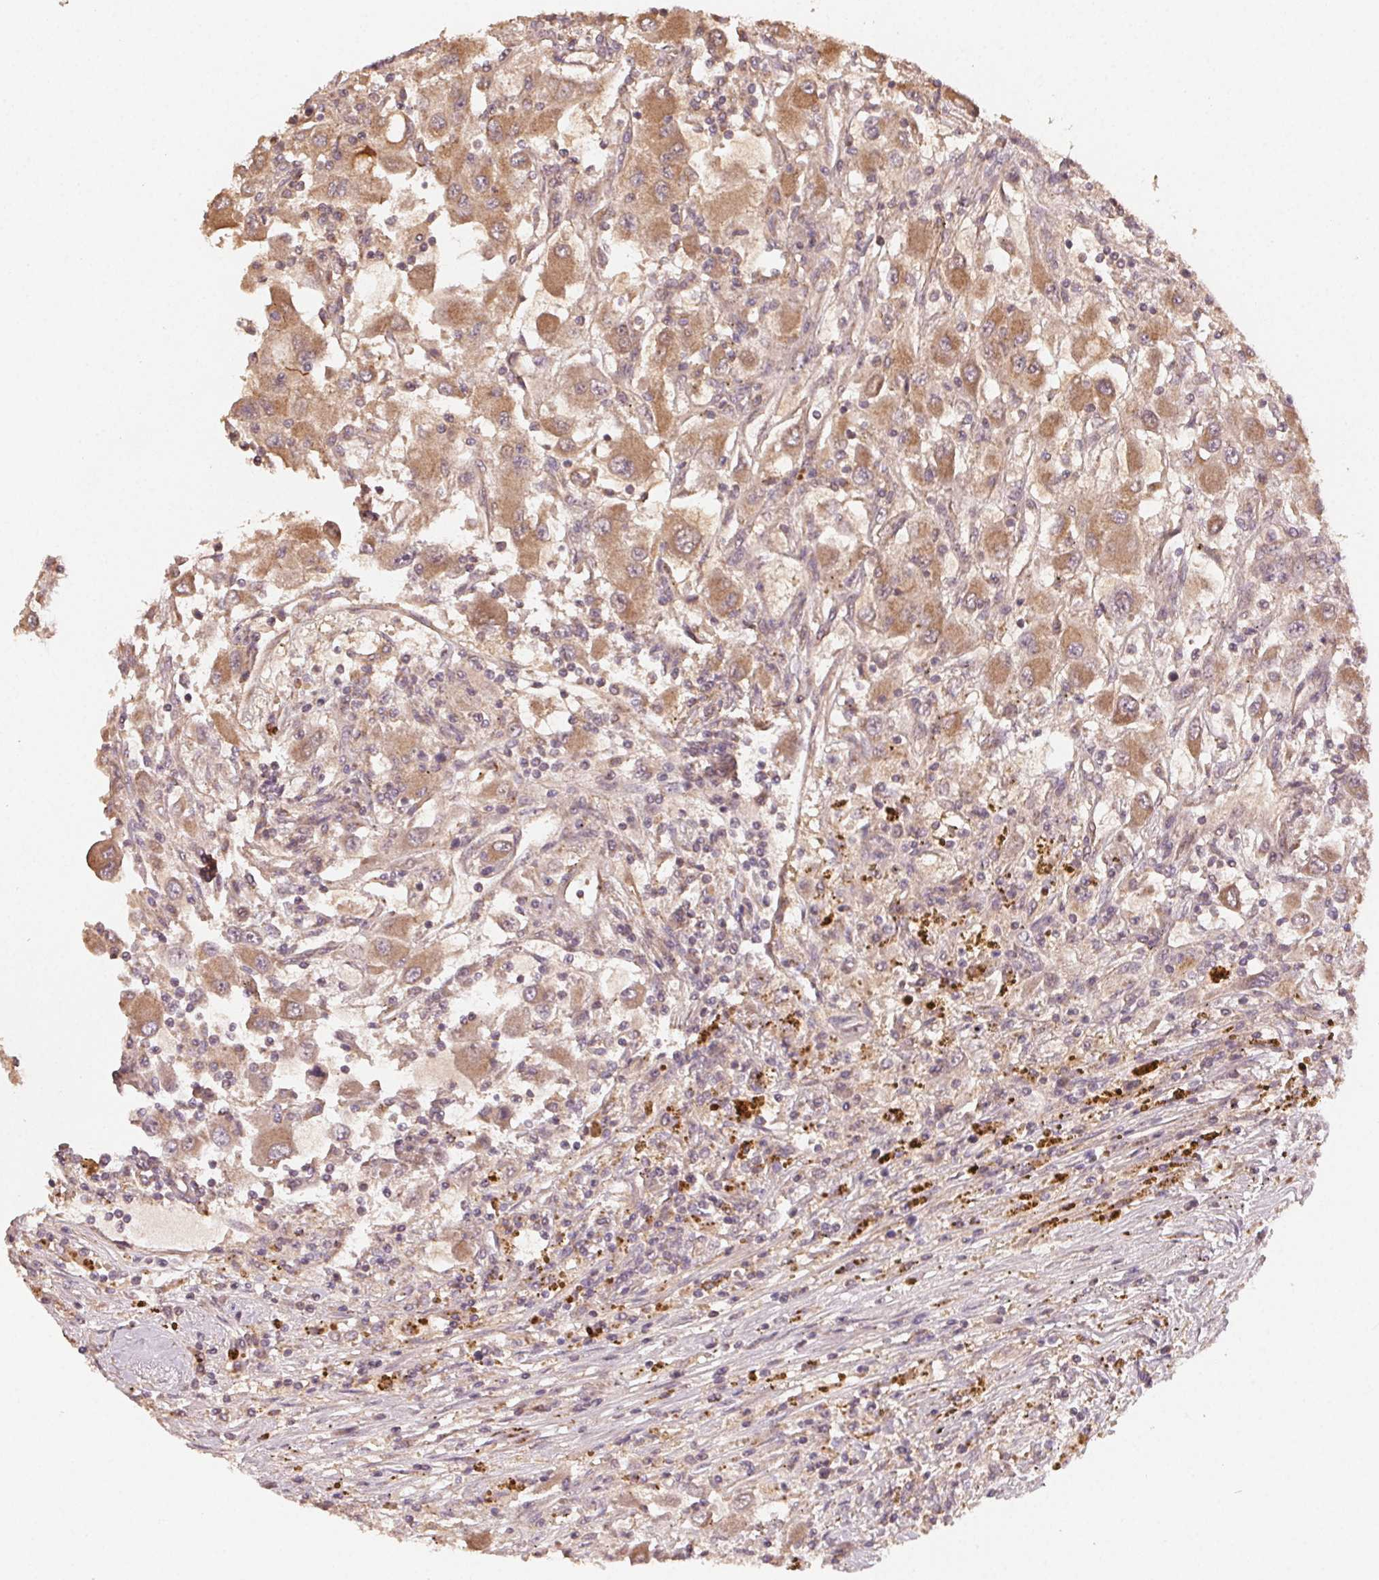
{"staining": {"intensity": "moderate", "quantity": ">75%", "location": "cytoplasmic/membranous"}, "tissue": "renal cancer", "cell_type": "Tumor cells", "image_type": "cancer", "snomed": [{"axis": "morphology", "description": "Adenocarcinoma, NOS"}, {"axis": "topography", "description": "Kidney"}], "caption": "Renal cancer stained with a brown dye exhibits moderate cytoplasmic/membranous positive expression in approximately >75% of tumor cells.", "gene": "WBP2", "patient": {"sex": "female", "age": 67}}